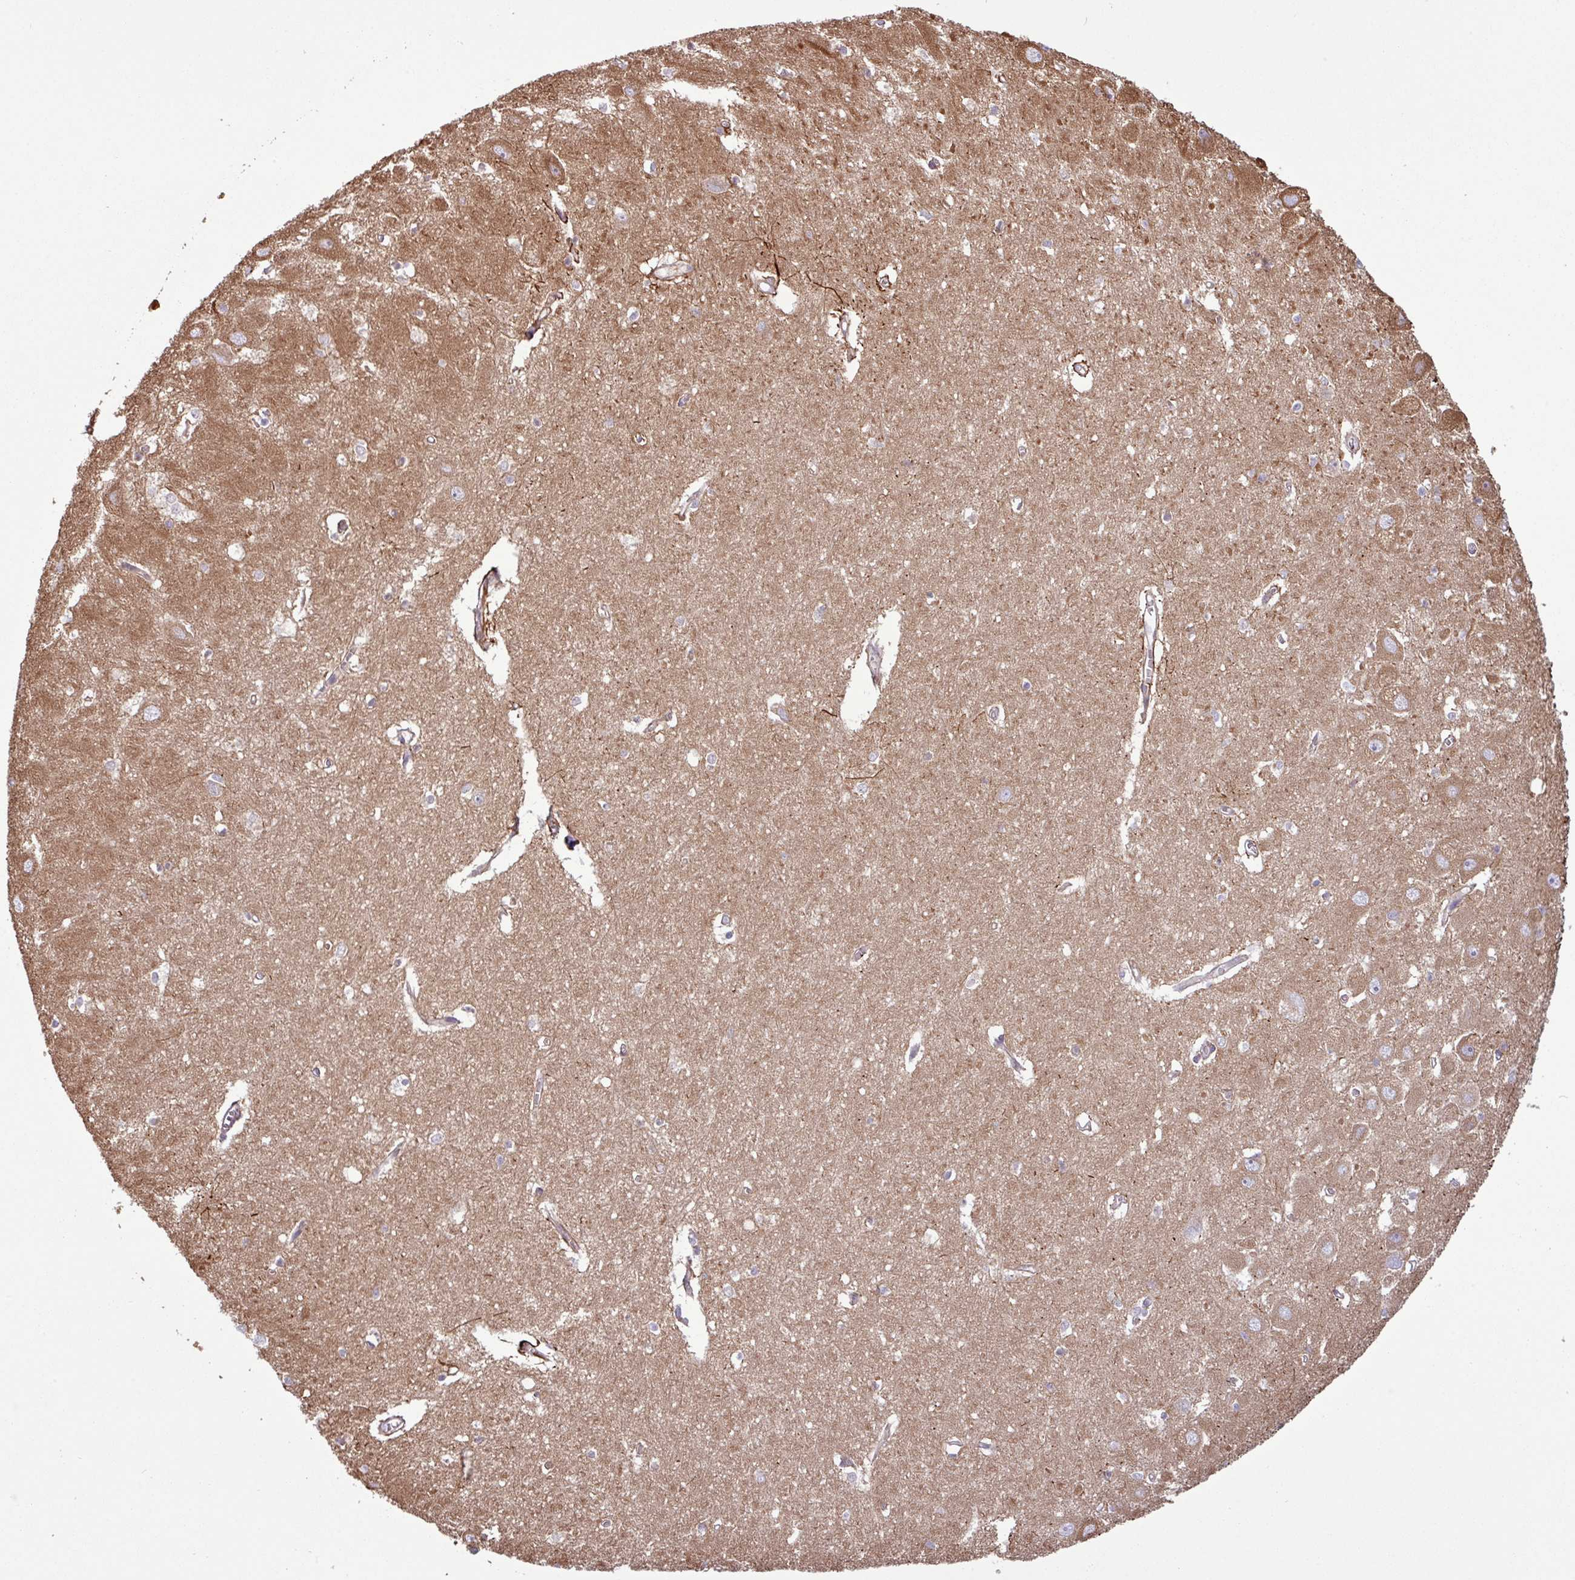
{"staining": {"intensity": "weak", "quantity": "25%-75%", "location": "cytoplasmic/membranous"}, "tissue": "hippocampus", "cell_type": "Glial cells", "image_type": "normal", "snomed": [{"axis": "morphology", "description": "Normal tissue, NOS"}, {"axis": "topography", "description": "Hippocampus"}], "caption": "This image shows immunohistochemistry (IHC) staining of benign human hippocampus, with low weak cytoplasmic/membranous positivity in approximately 25%-75% of glial cells.", "gene": "RAB19", "patient": {"sex": "female", "age": 64}}